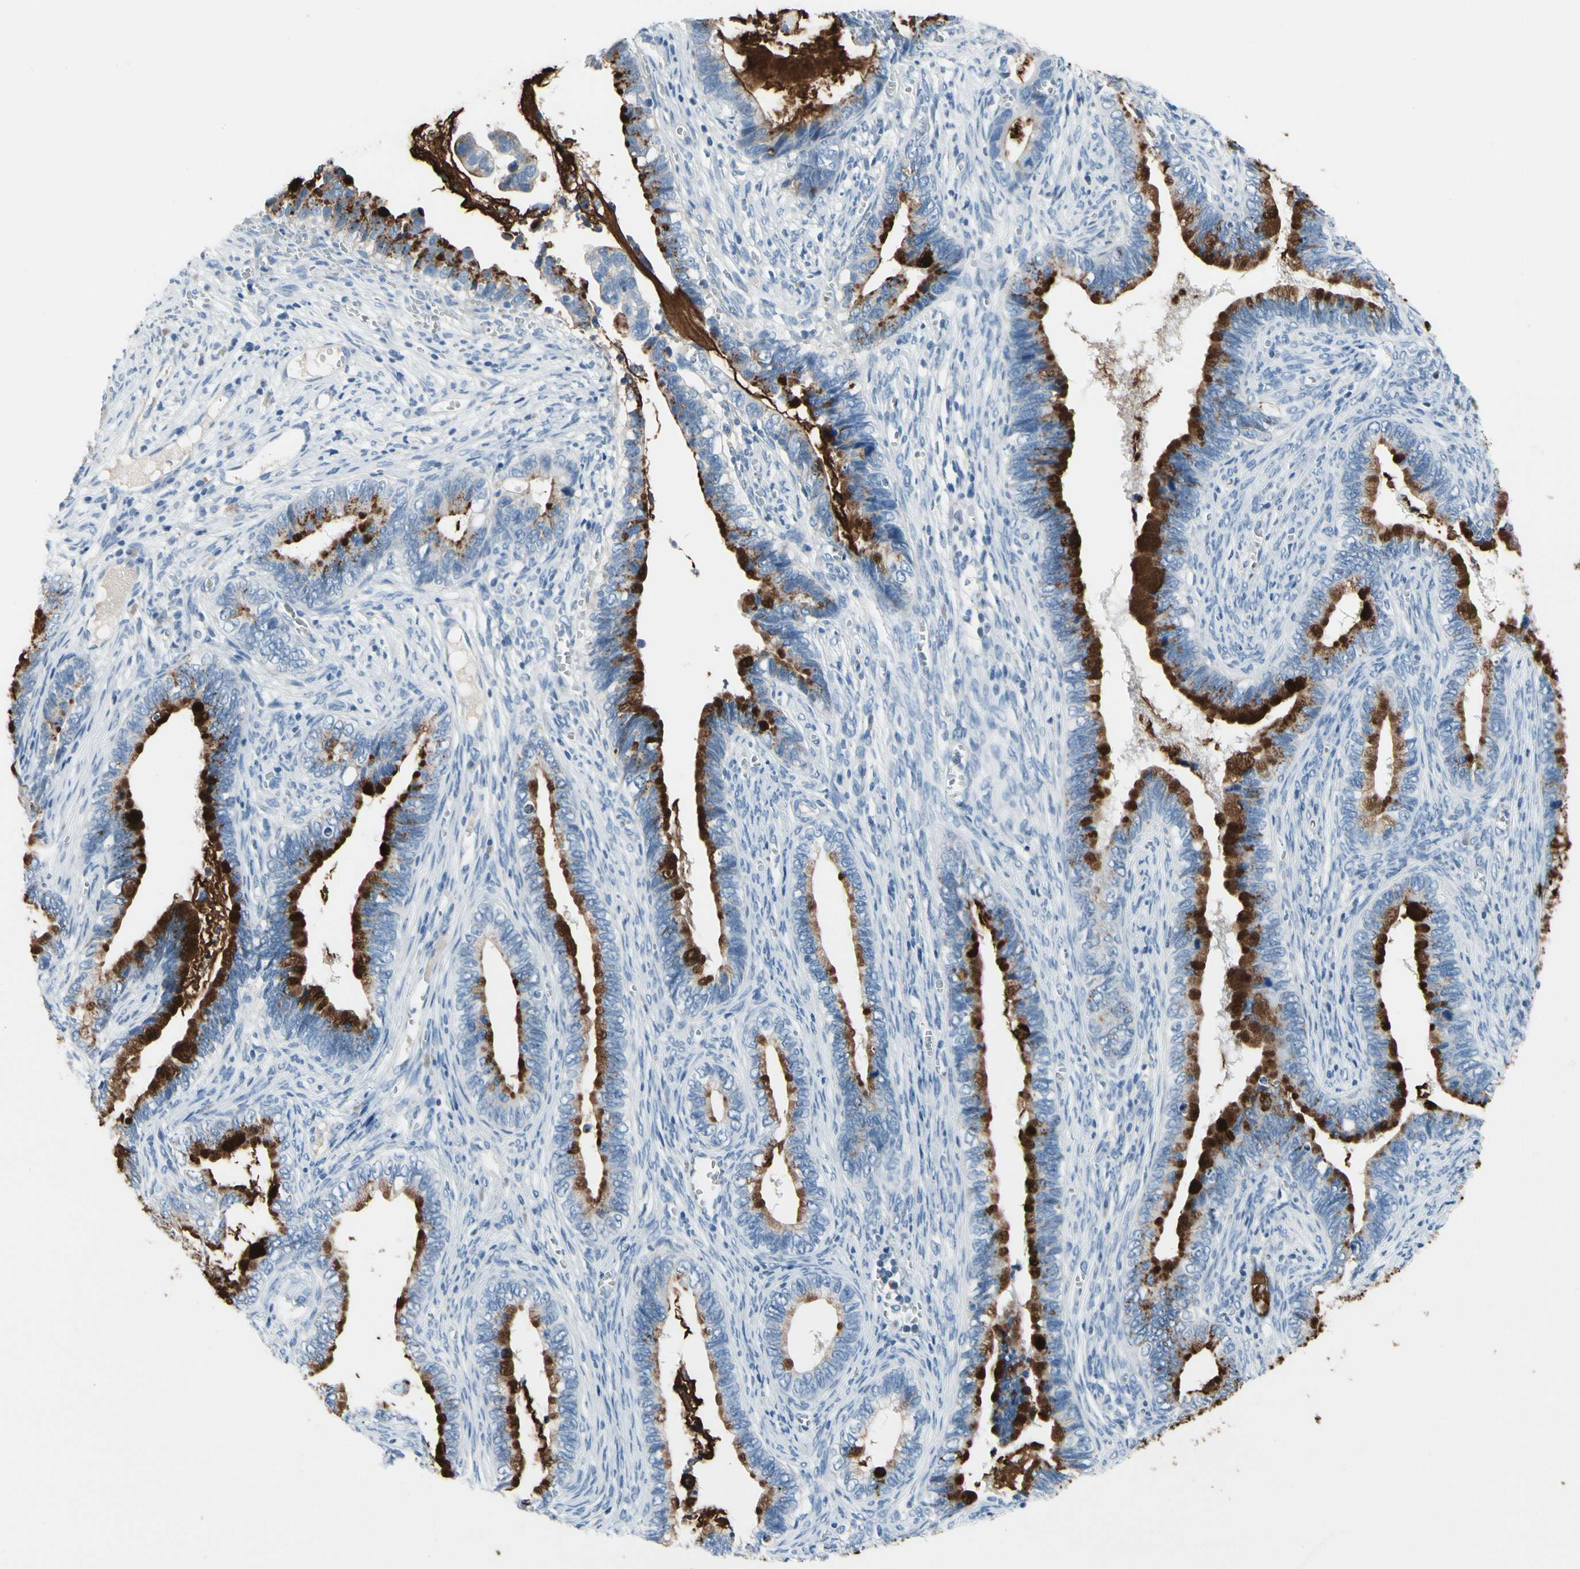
{"staining": {"intensity": "strong", "quantity": "25%-75%", "location": "cytoplasmic/membranous"}, "tissue": "cervical cancer", "cell_type": "Tumor cells", "image_type": "cancer", "snomed": [{"axis": "morphology", "description": "Adenocarcinoma, NOS"}, {"axis": "topography", "description": "Cervix"}], "caption": "Immunohistochemistry photomicrograph of cervical adenocarcinoma stained for a protein (brown), which exhibits high levels of strong cytoplasmic/membranous staining in approximately 25%-75% of tumor cells.", "gene": "MUC5B", "patient": {"sex": "female", "age": 44}}